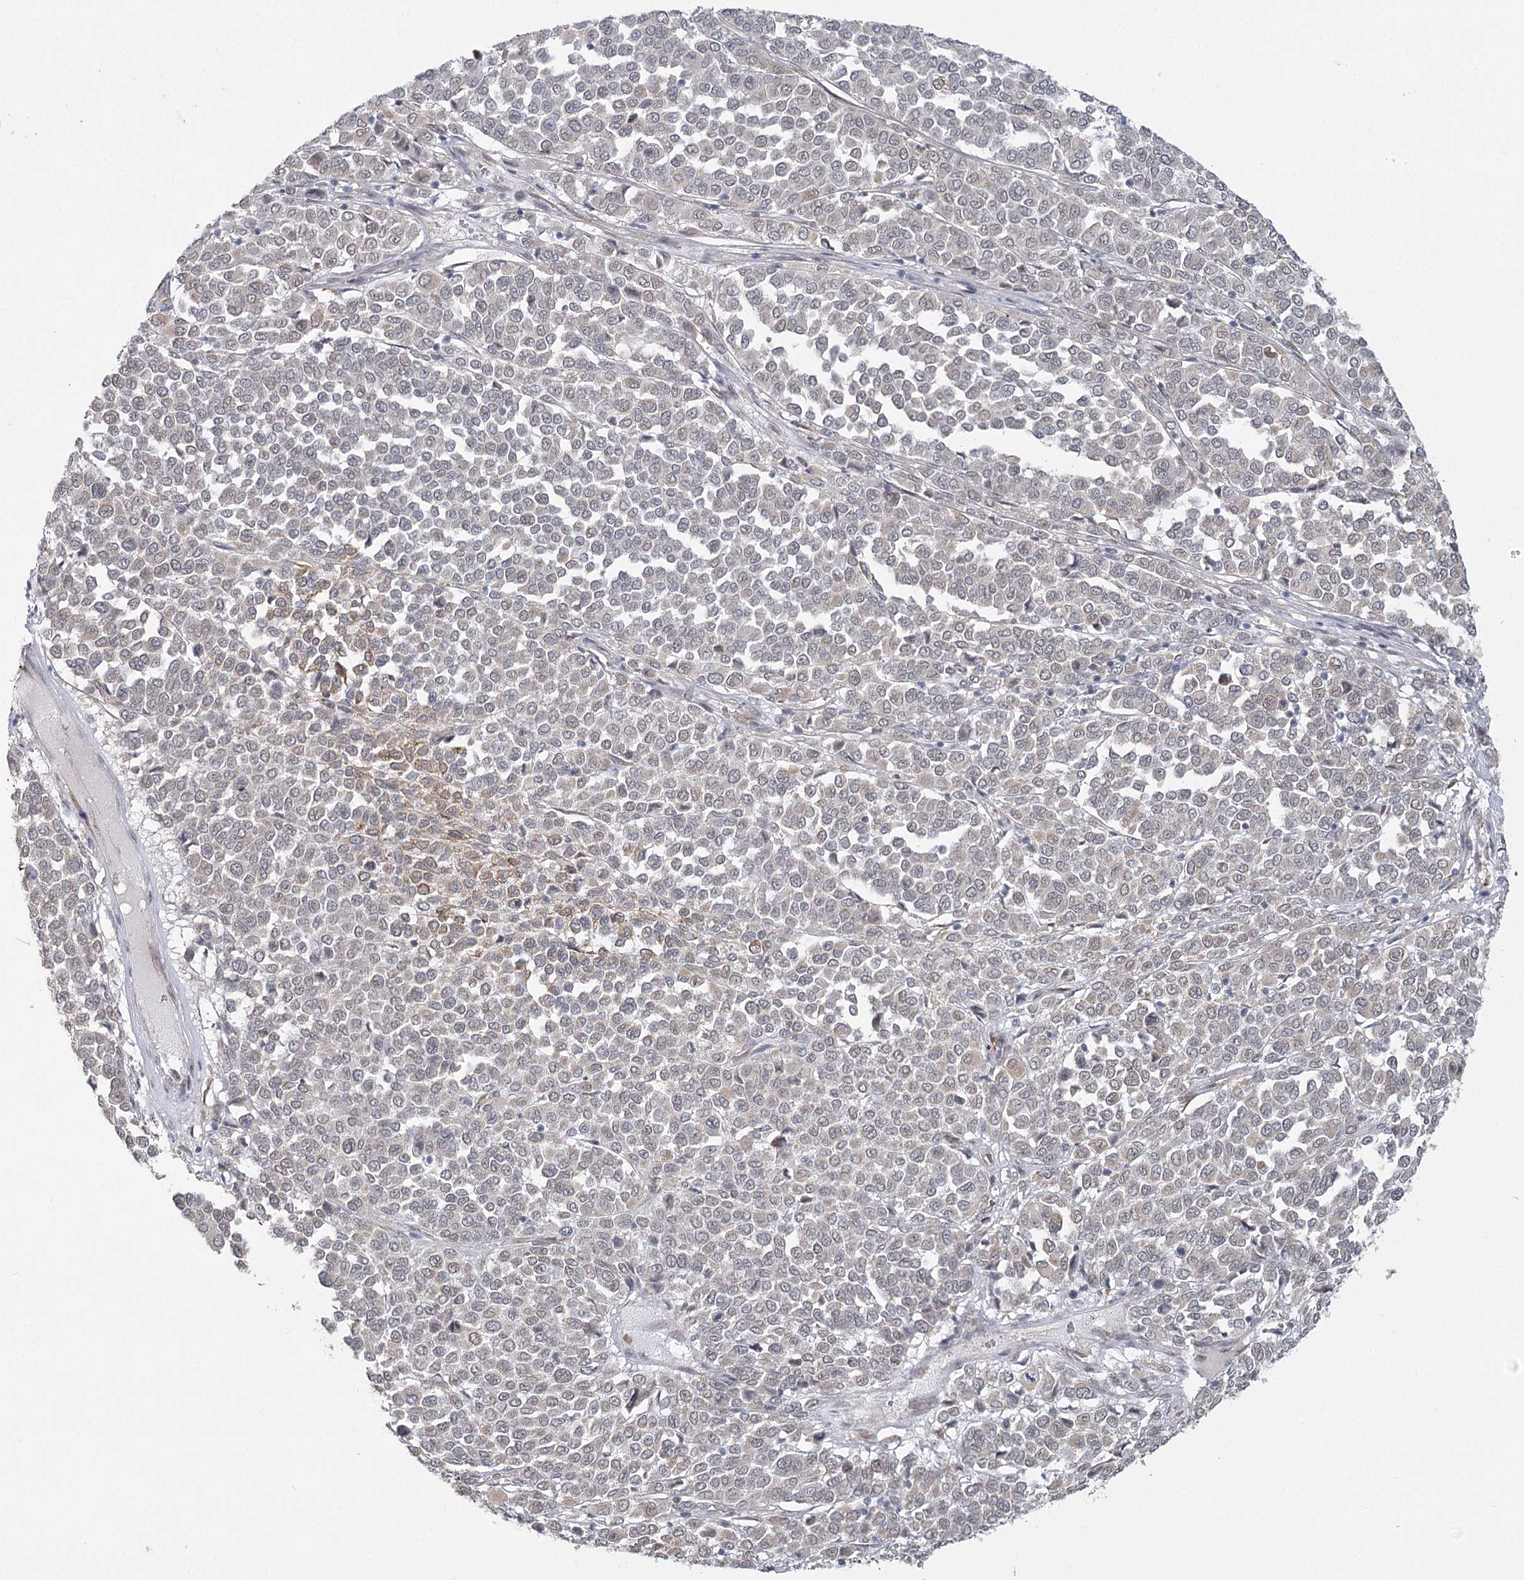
{"staining": {"intensity": "negative", "quantity": "none", "location": "none"}, "tissue": "melanoma", "cell_type": "Tumor cells", "image_type": "cancer", "snomed": [{"axis": "morphology", "description": "Malignant melanoma, Metastatic site"}, {"axis": "topography", "description": "Pancreas"}], "caption": "Immunohistochemical staining of human malignant melanoma (metastatic site) exhibits no significant staining in tumor cells.", "gene": "MED28", "patient": {"sex": "female", "age": 30}}